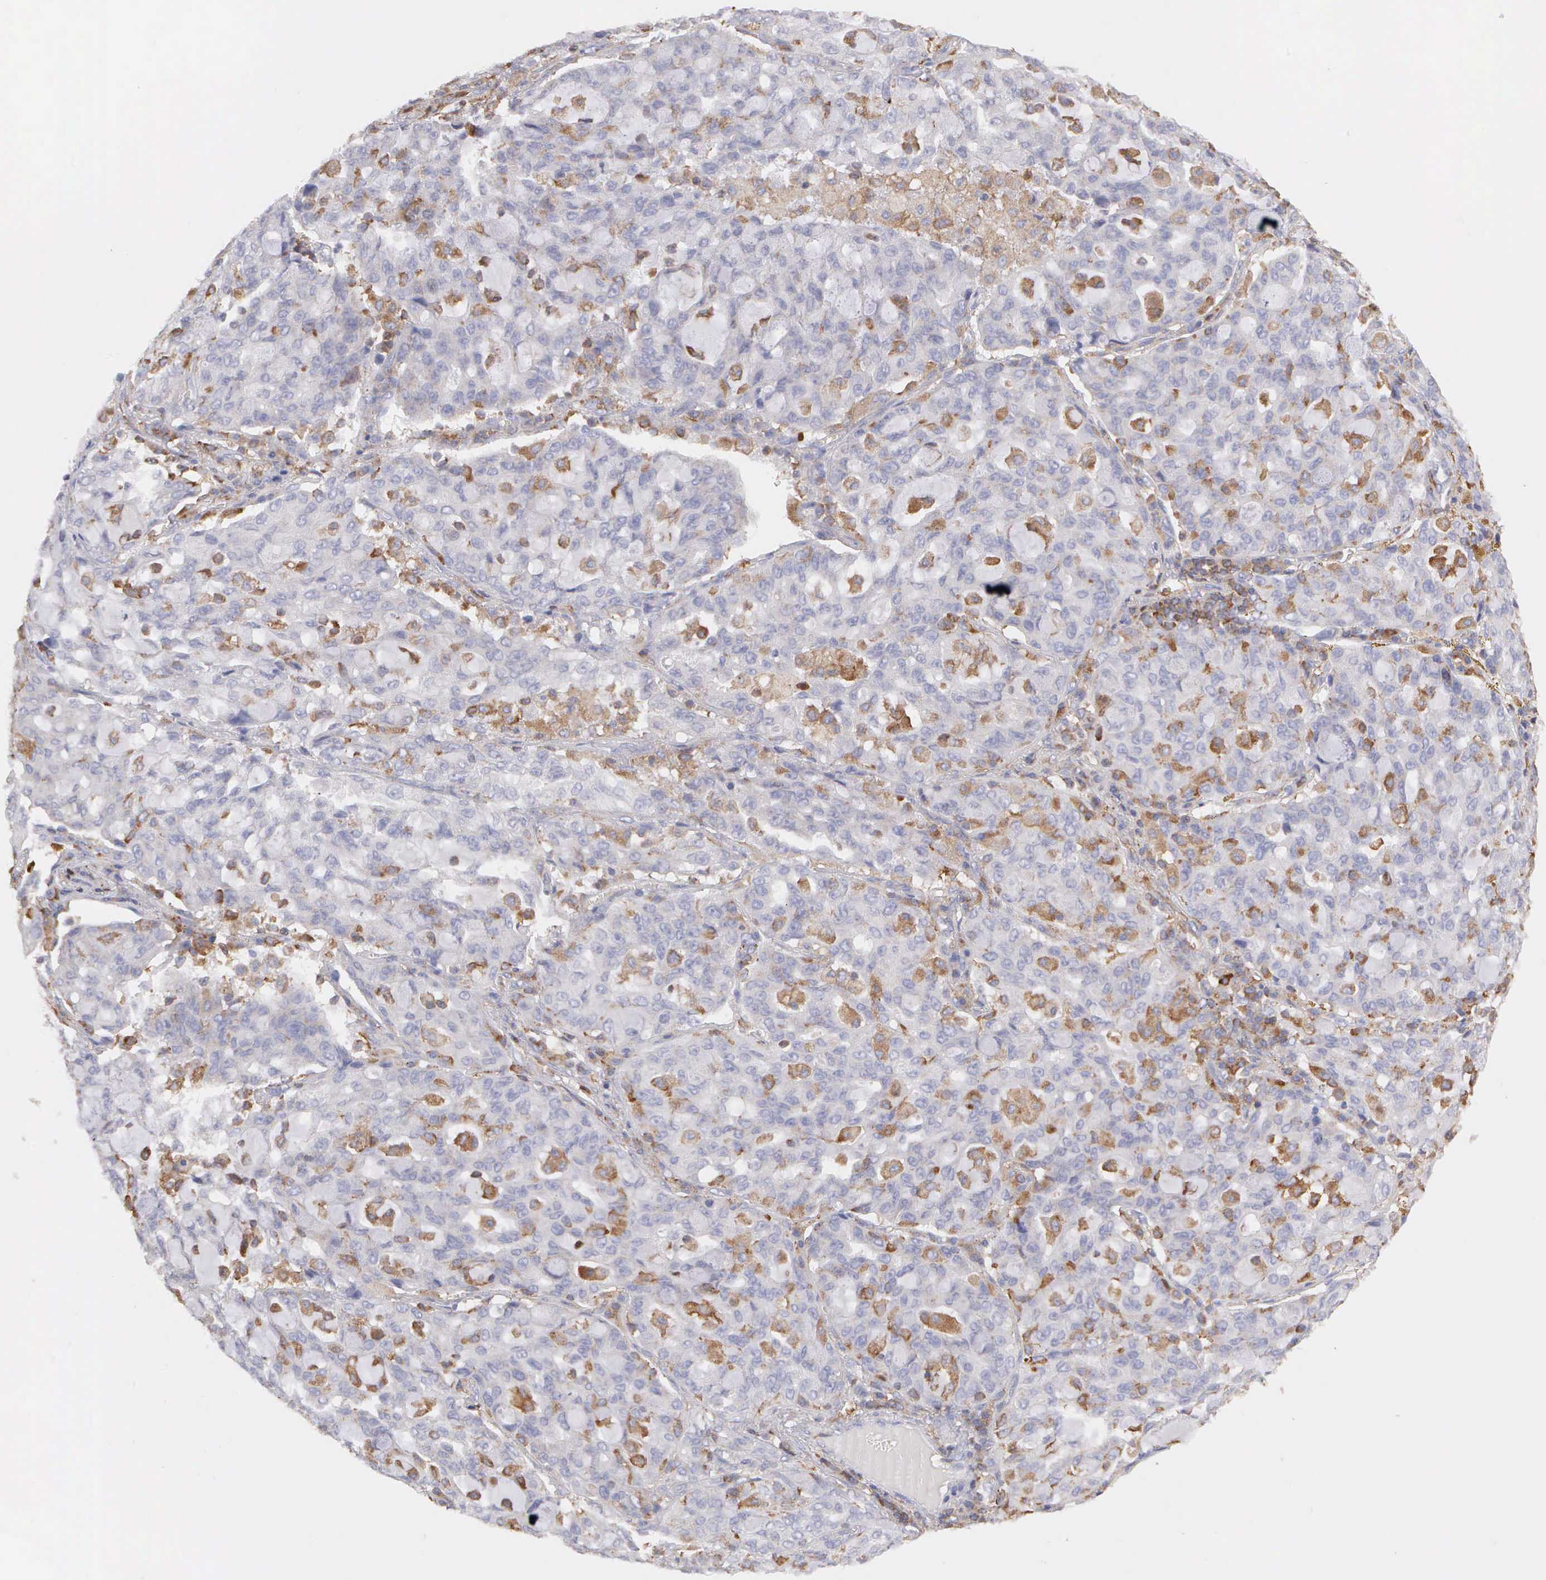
{"staining": {"intensity": "weak", "quantity": "<25%", "location": "cytoplasmic/membranous"}, "tissue": "lung cancer", "cell_type": "Tumor cells", "image_type": "cancer", "snomed": [{"axis": "morphology", "description": "Adenocarcinoma, NOS"}, {"axis": "topography", "description": "Lung"}], "caption": "There is no significant positivity in tumor cells of lung cancer.", "gene": "ARHGAP4", "patient": {"sex": "female", "age": 44}}